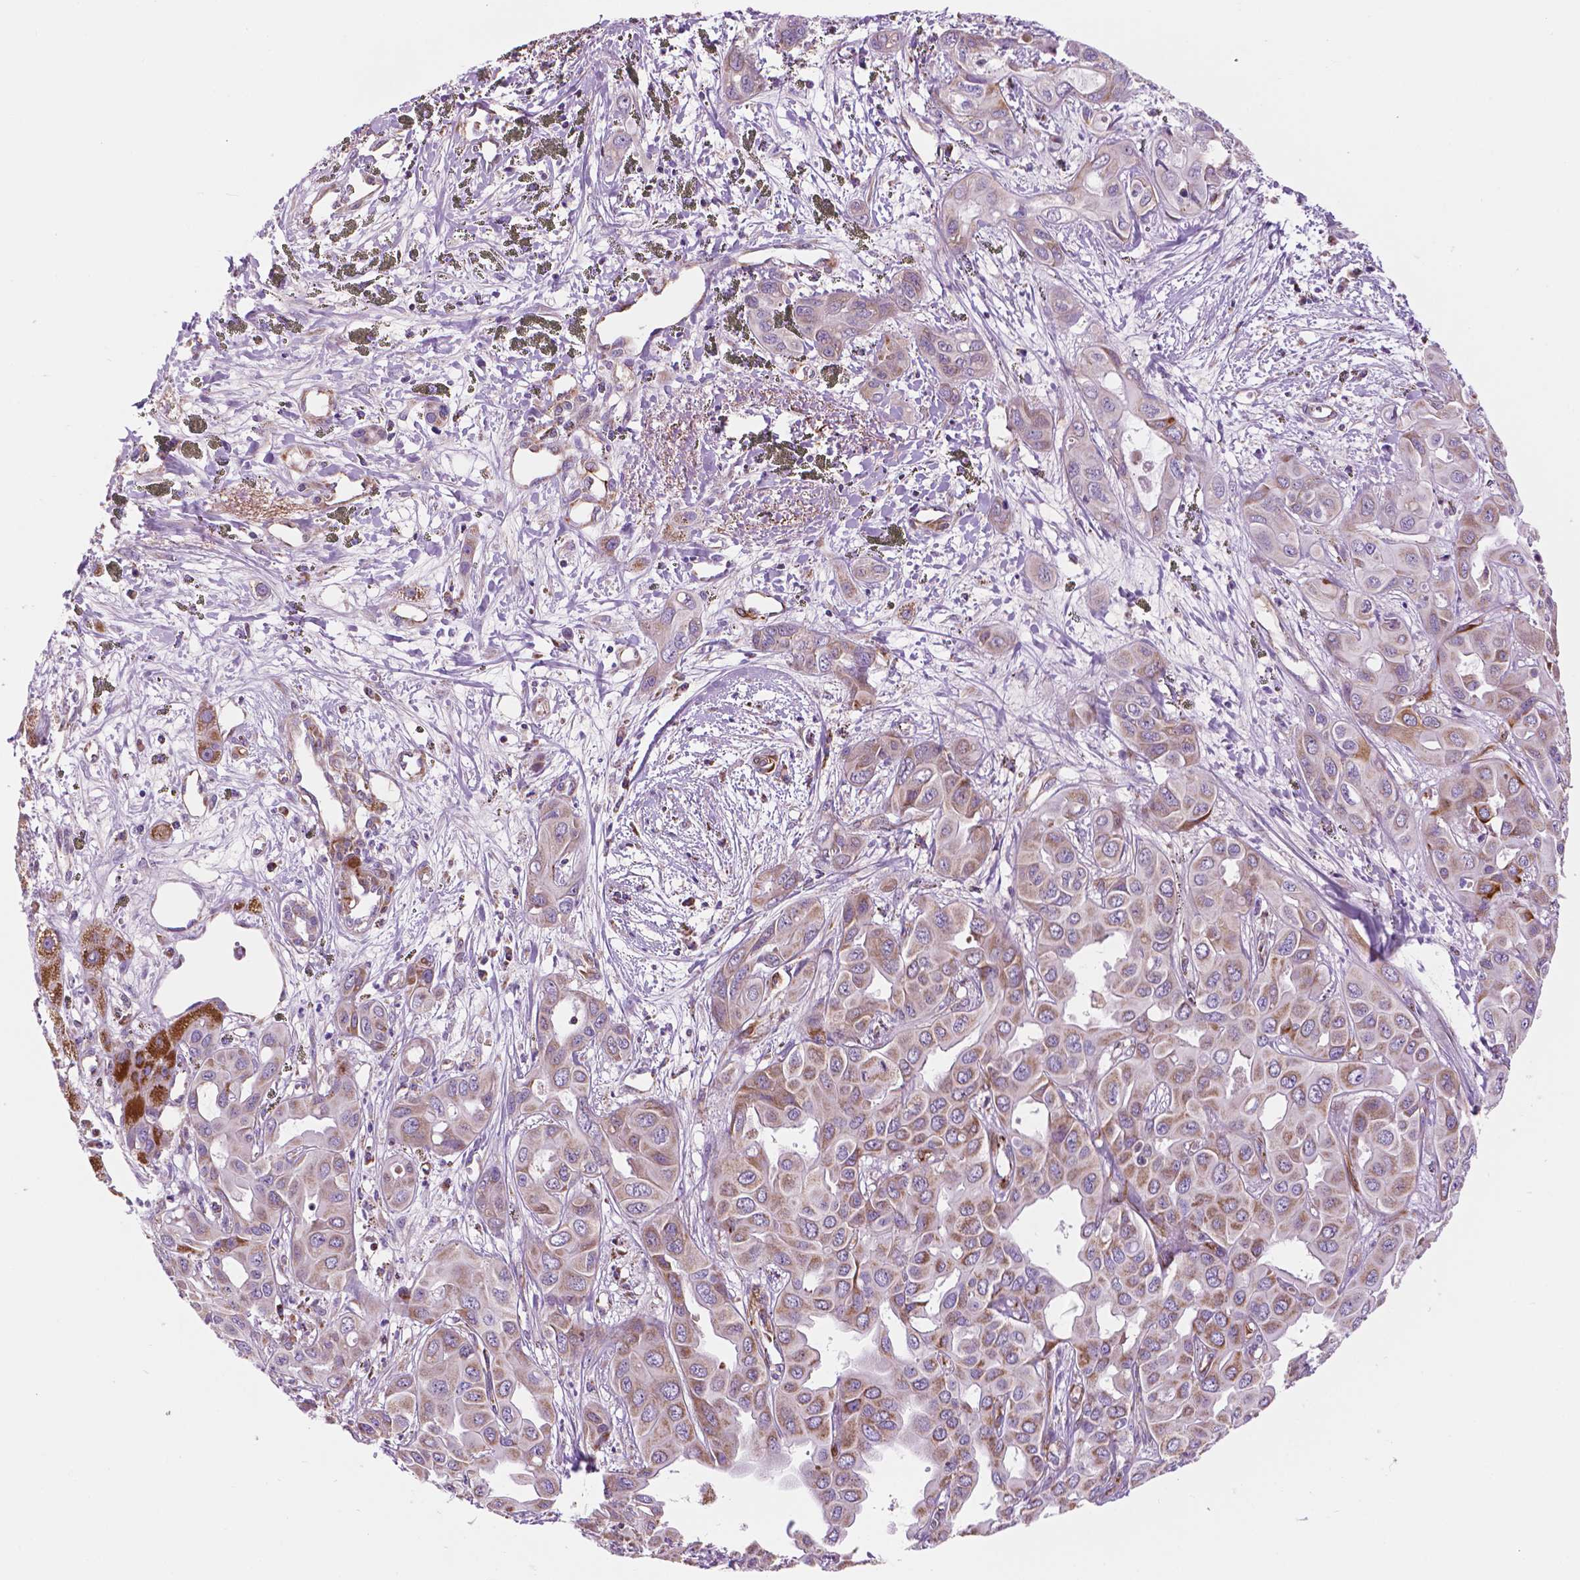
{"staining": {"intensity": "weak", "quantity": "25%-75%", "location": "cytoplasmic/membranous"}, "tissue": "liver cancer", "cell_type": "Tumor cells", "image_type": "cancer", "snomed": [{"axis": "morphology", "description": "Cholangiocarcinoma"}, {"axis": "topography", "description": "Liver"}], "caption": "Cholangiocarcinoma (liver) stained for a protein (brown) reveals weak cytoplasmic/membranous positive expression in about 25%-75% of tumor cells.", "gene": "GEMIN4", "patient": {"sex": "female", "age": 60}}